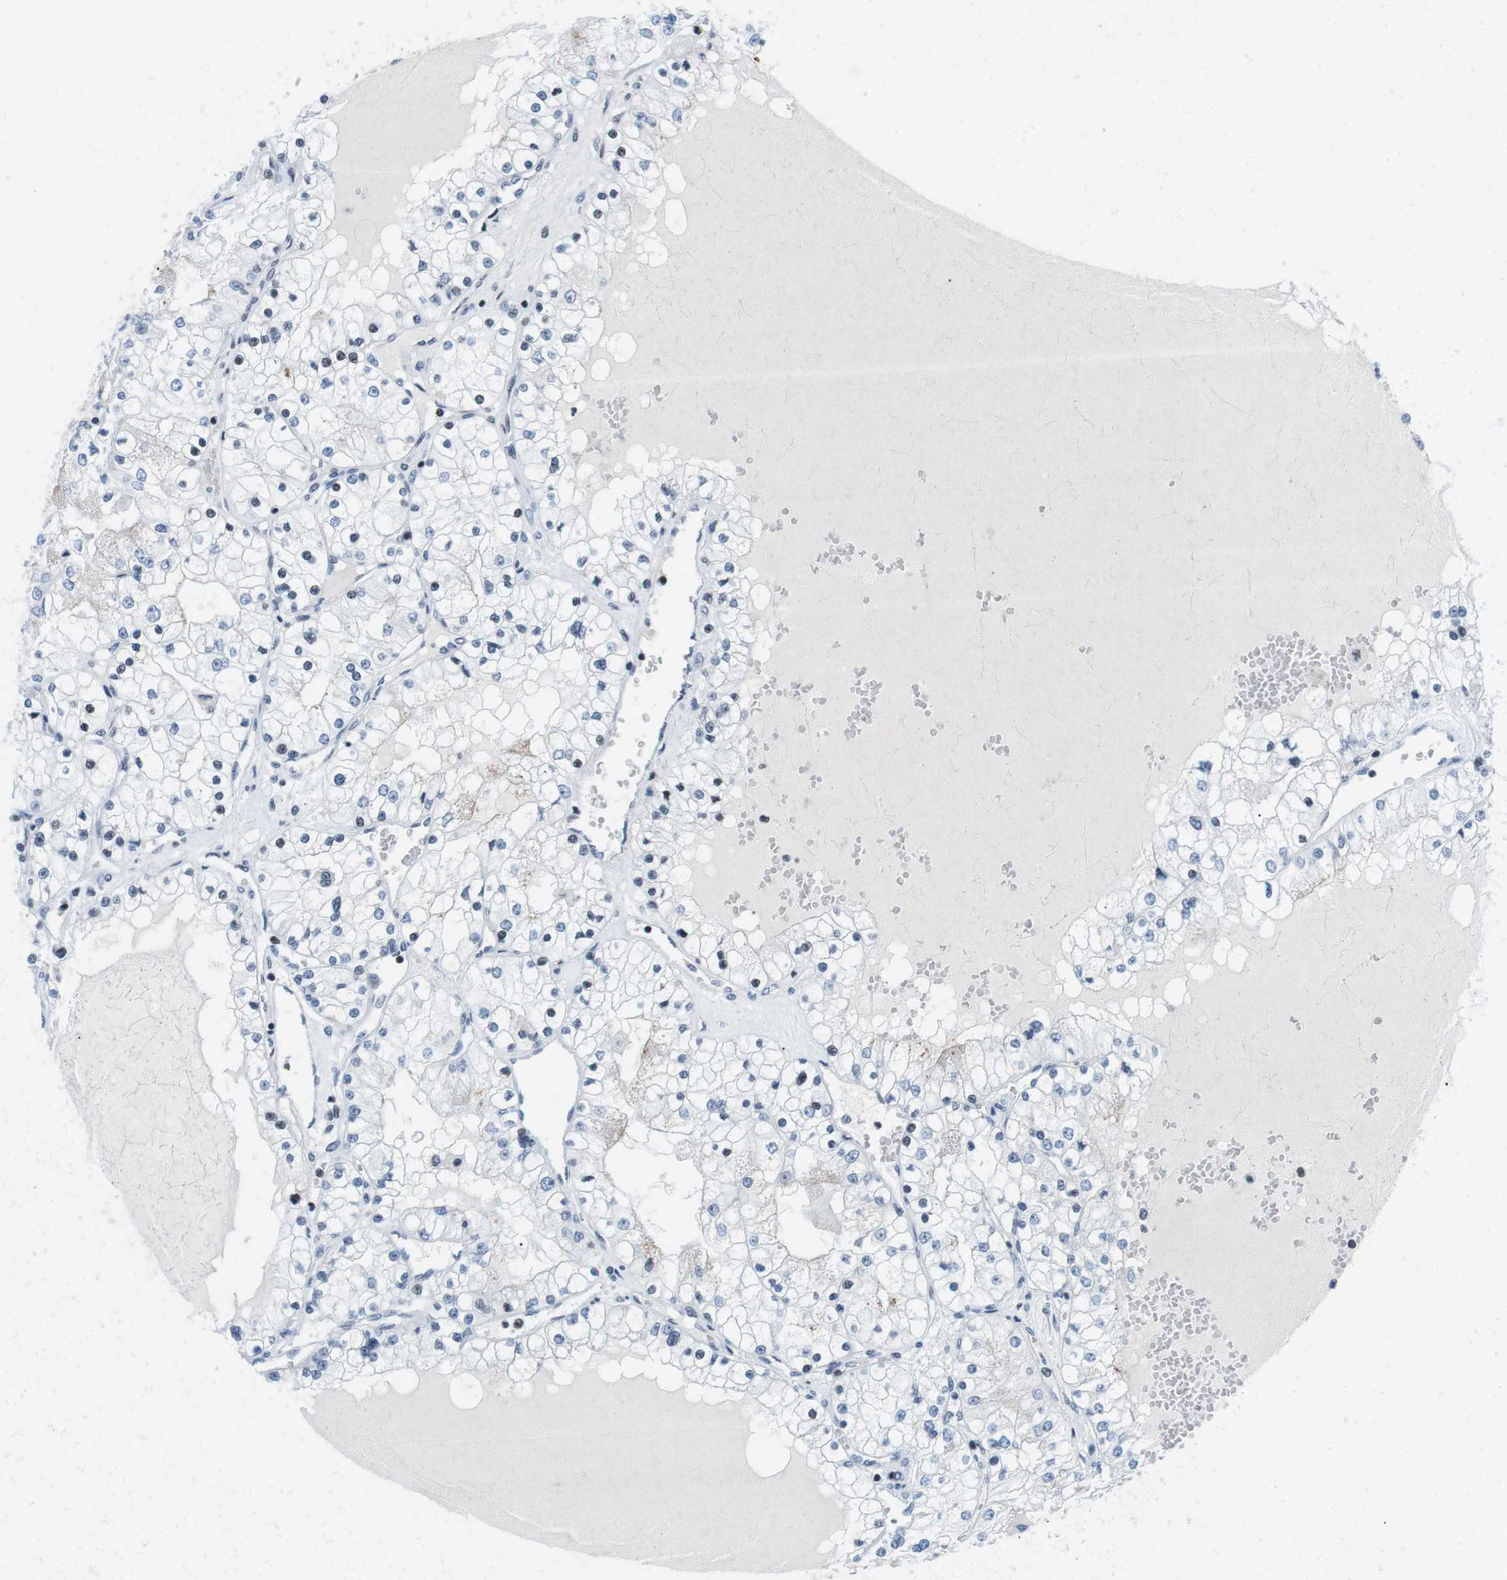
{"staining": {"intensity": "negative", "quantity": "none", "location": "none"}, "tissue": "renal cancer", "cell_type": "Tumor cells", "image_type": "cancer", "snomed": [{"axis": "morphology", "description": "Adenocarcinoma, NOS"}, {"axis": "topography", "description": "Kidney"}], "caption": "Immunohistochemistry of human renal adenocarcinoma shows no expression in tumor cells. Nuclei are stained in blue.", "gene": "E2F2", "patient": {"sex": "male", "age": 68}}